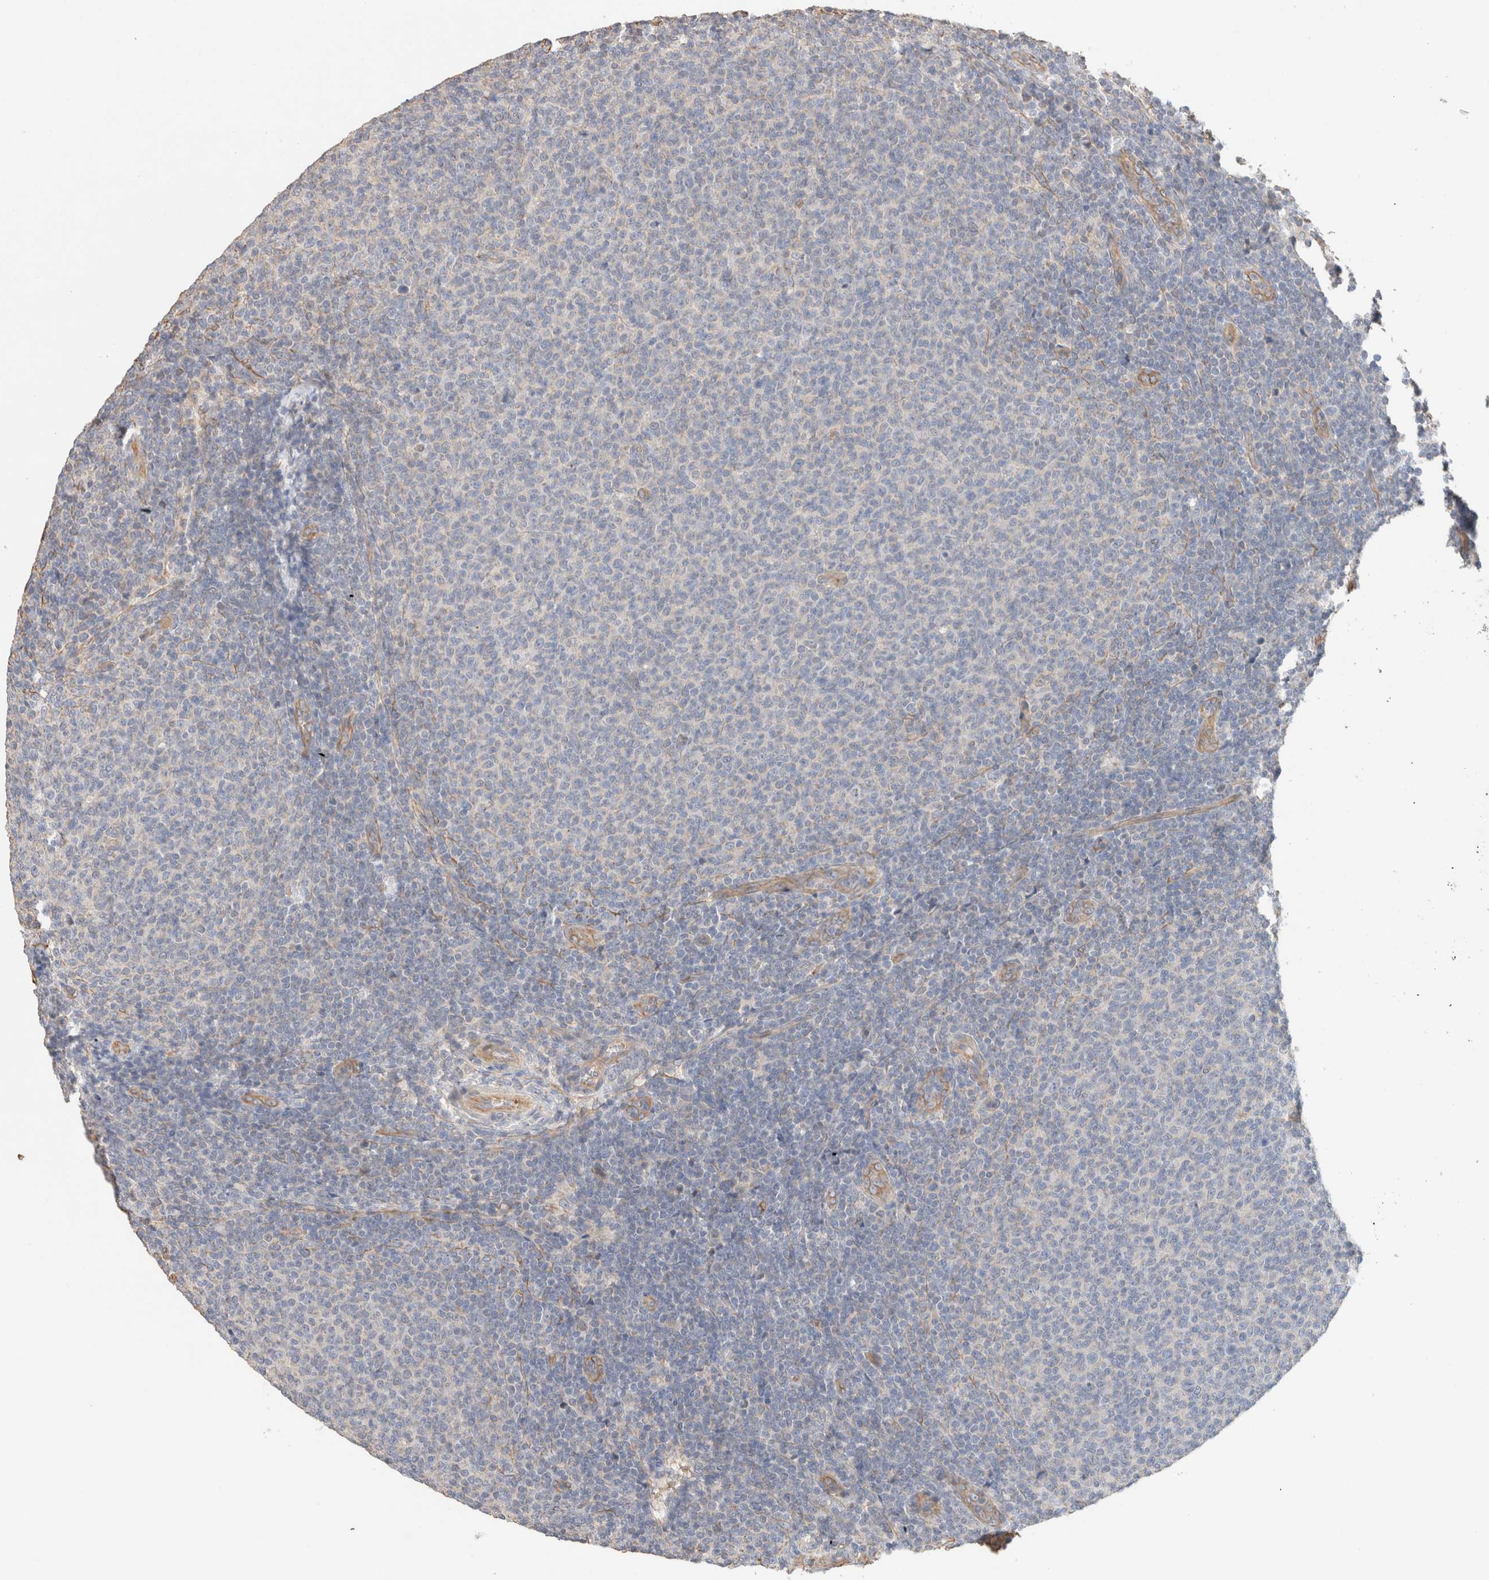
{"staining": {"intensity": "negative", "quantity": "none", "location": "none"}, "tissue": "lymphoma", "cell_type": "Tumor cells", "image_type": "cancer", "snomed": [{"axis": "morphology", "description": "Malignant lymphoma, non-Hodgkin's type, Low grade"}, {"axis": "topography", "description": "Lymph node"}], "caption": "A micrograph of lymphoma stained for a protein shows no brown staining in tumor cells. (IHC, brightfield microscopy, high magnification).", "gene": "PROS1", "patient": {"sex": "male", "age": 66}}